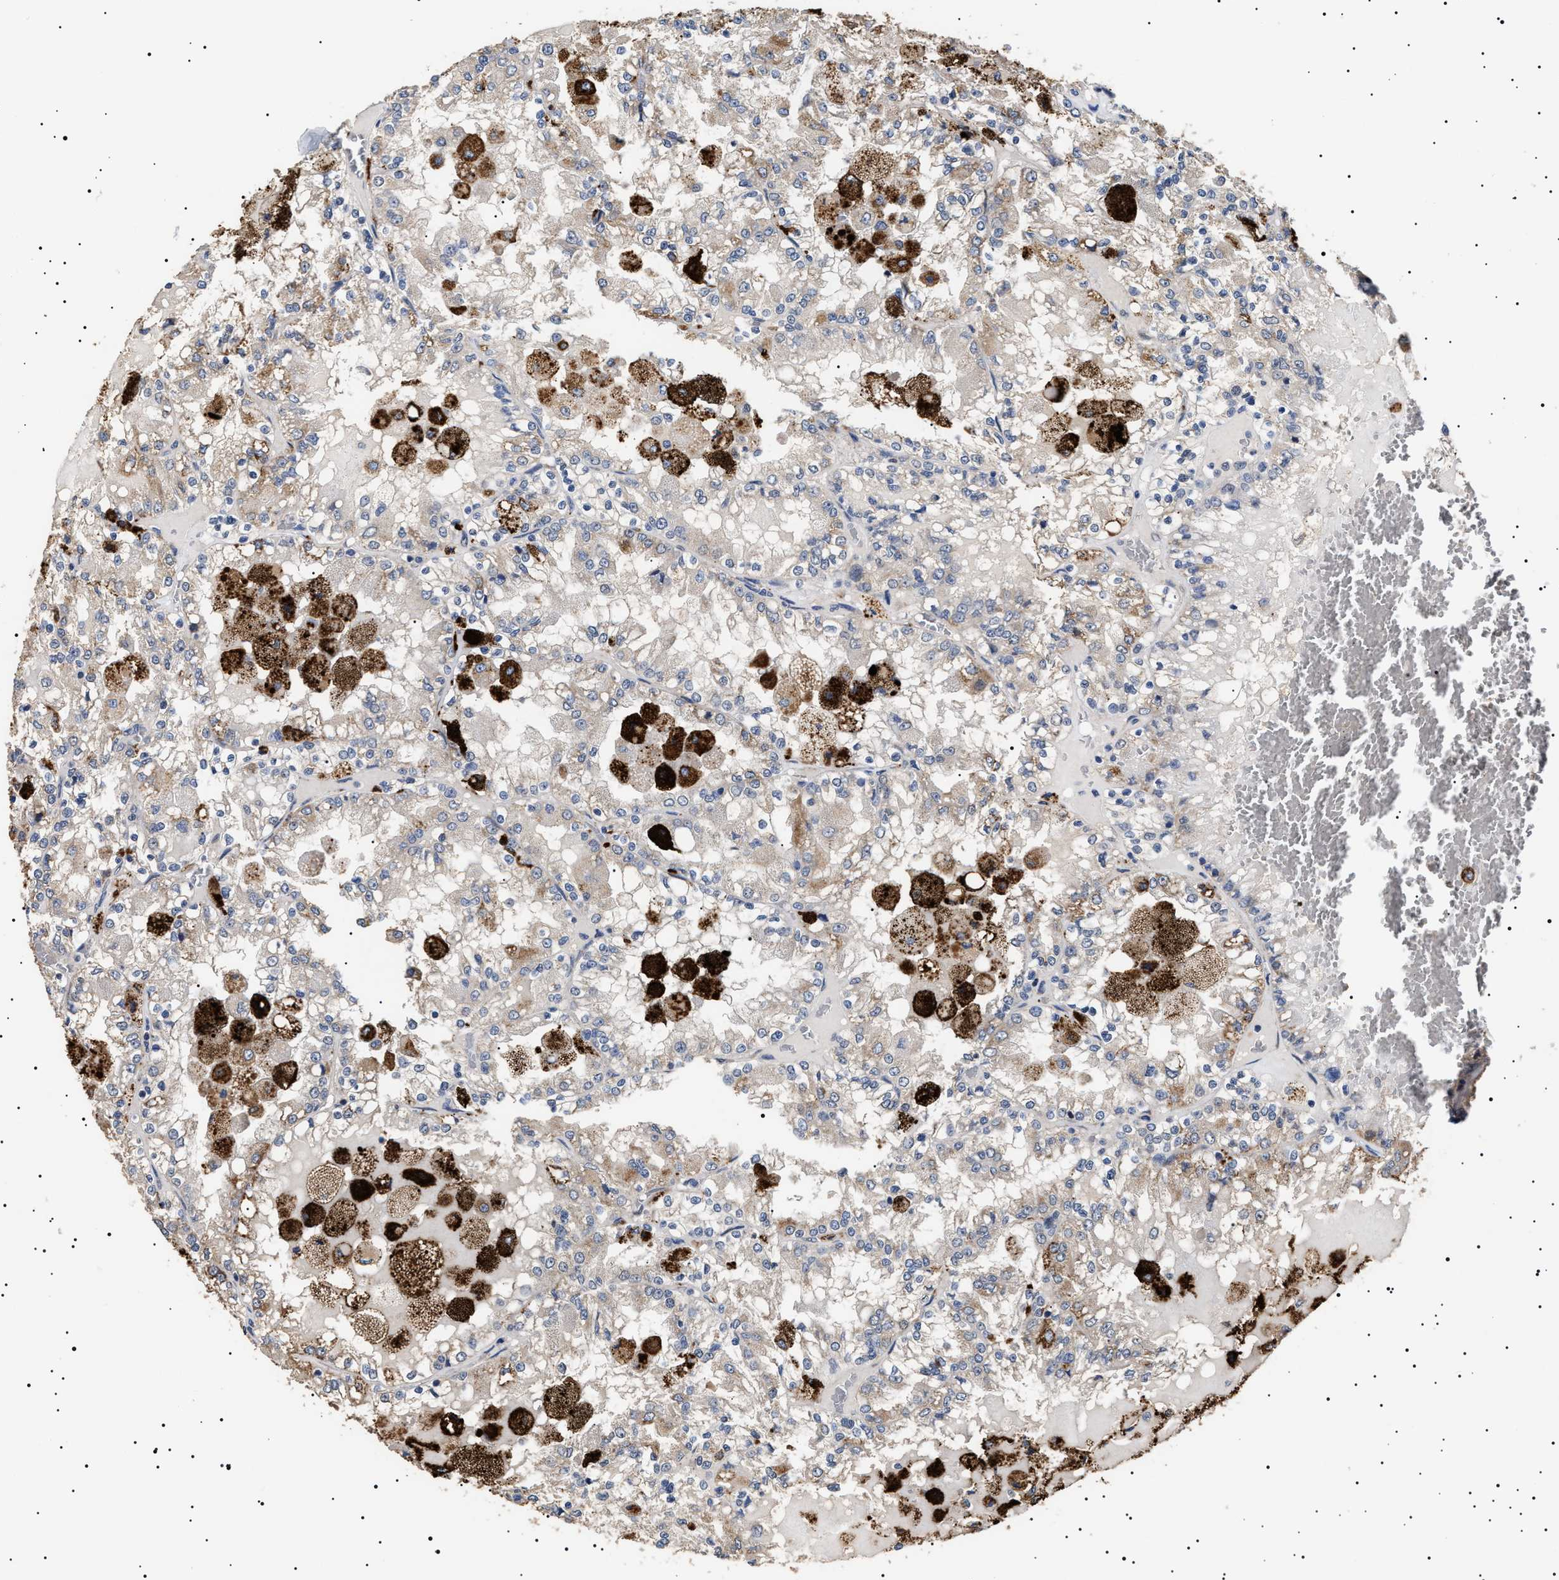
{"staining": {"intensity": "weak", "quantity": "<25%", "location": "cytoplasmic/membranous"}, "tissue": "renal cancer", "cell_type": "Tumor cells", "image_type": "cancer", "snomed": [{"axis": "morphology", "description": "Adenocarcinoma, NOS"}, {"axis": "topography", "description": "Kidney"}], "caption": "High magnification brightfield microscopy of renal adenocarcinoma stained with DAB (3,3'-diaminobenzidine) (brown) and counterstained with hematoxylin (blue): tumor cells show no significant positivity.", "gene": "RAB34", "patient": {"sex": "female", "age": 56}}